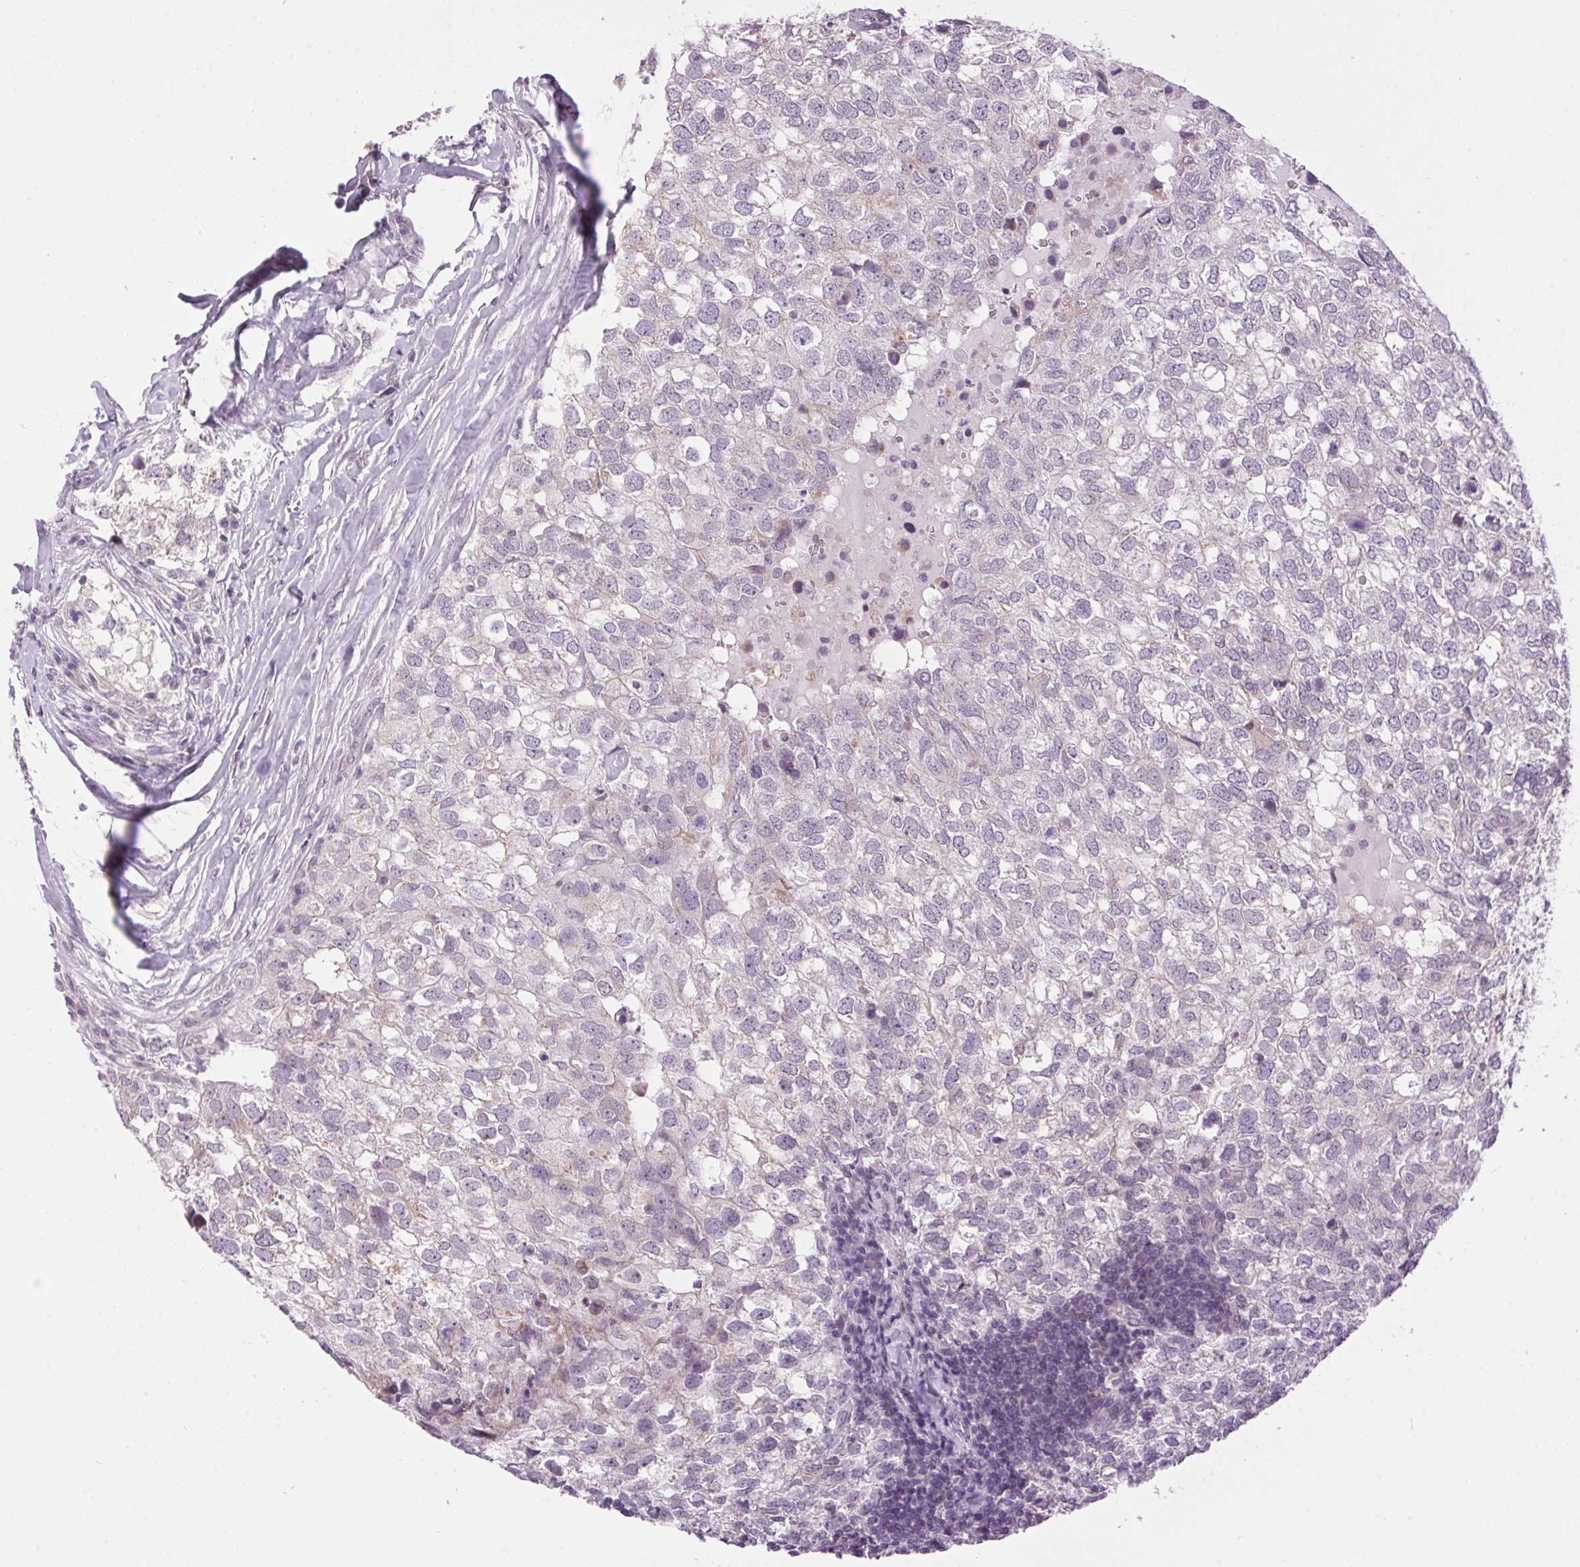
{"staining": {"intensity": "negative", "quantity": "none", "location": "none"}, "tissue": "breast cancer", "cell_type": "Tumor cells", "image_type": "cancer", "snomed": [{"axis": "morphology", "description": "Duct carcinoma"}, {"axis": "topography", "description": "Breast"}], "caption": "A photomicrograph of human breast intraductal carcinoma is negative for staining in tumor cells. (Immunohistochemistry, brightfield microscopy, high magnification).", "gene": "SMIM13", "patient": {"sex": "female", "age": 30}}